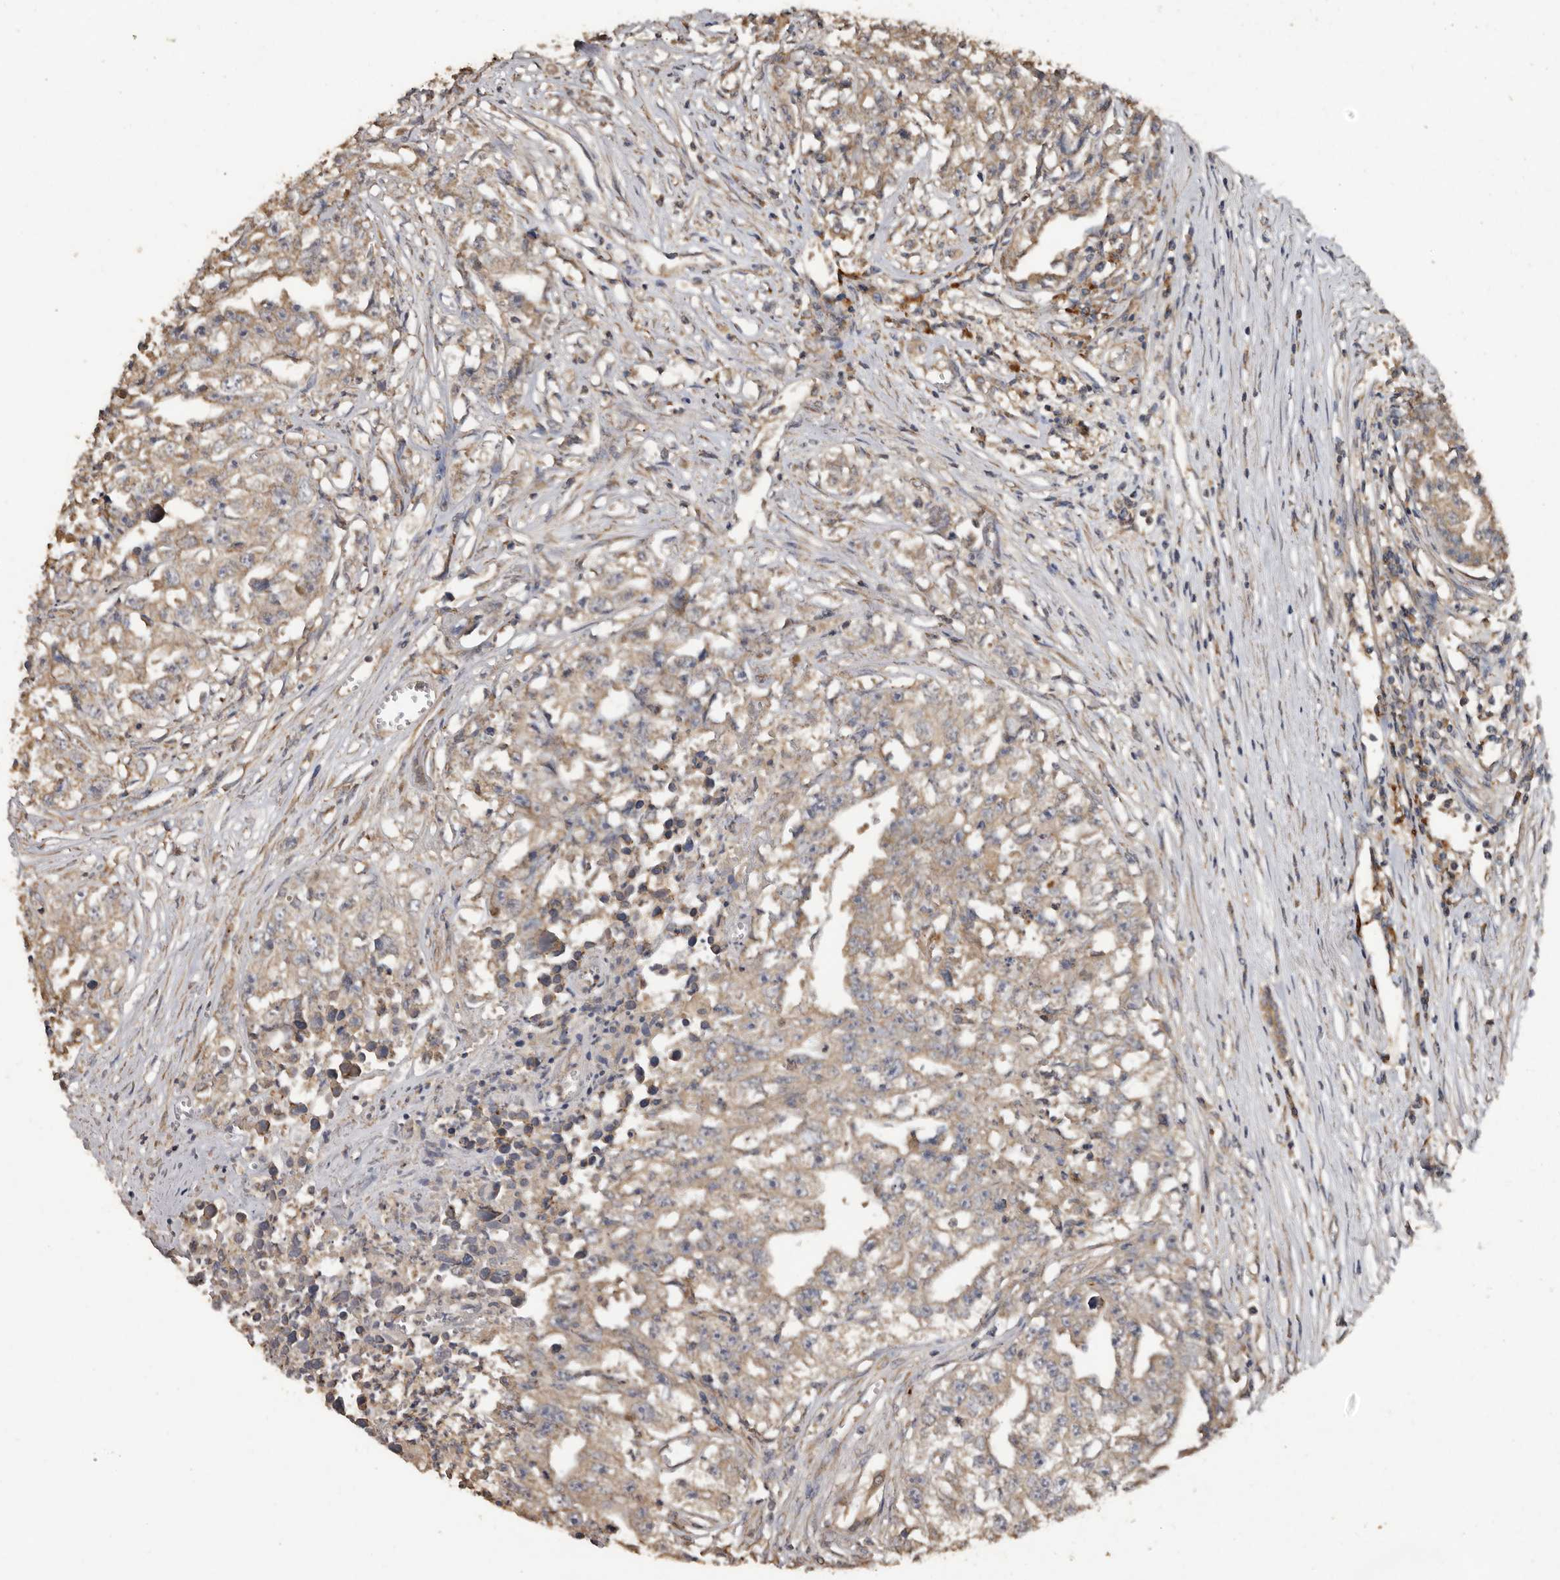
{"staining": {"intensity": "weak", "quantity": ">75%", "location": "cytoplasmic/membranous"}, "tissue": "testis cancer", "cell_type": "Tumor cells", "image_type": "cancer", "snomed": [{"axis": "morphology", "description": "Seminoma, NOS"}, {"axis": "morphology", "description": "Carcinoma, Embryonal, NOS"}, {"axis": "topography", "description": "Testis"}], "caption": "Immunohistochemical staining of human testis embryonal carcinoma exhibits low levels of weak cytoplasmic/membranous protein staining in about >75% of tumor cells.", "gene": "FLCN", "patient": {"sex": "male", "age": 43}}